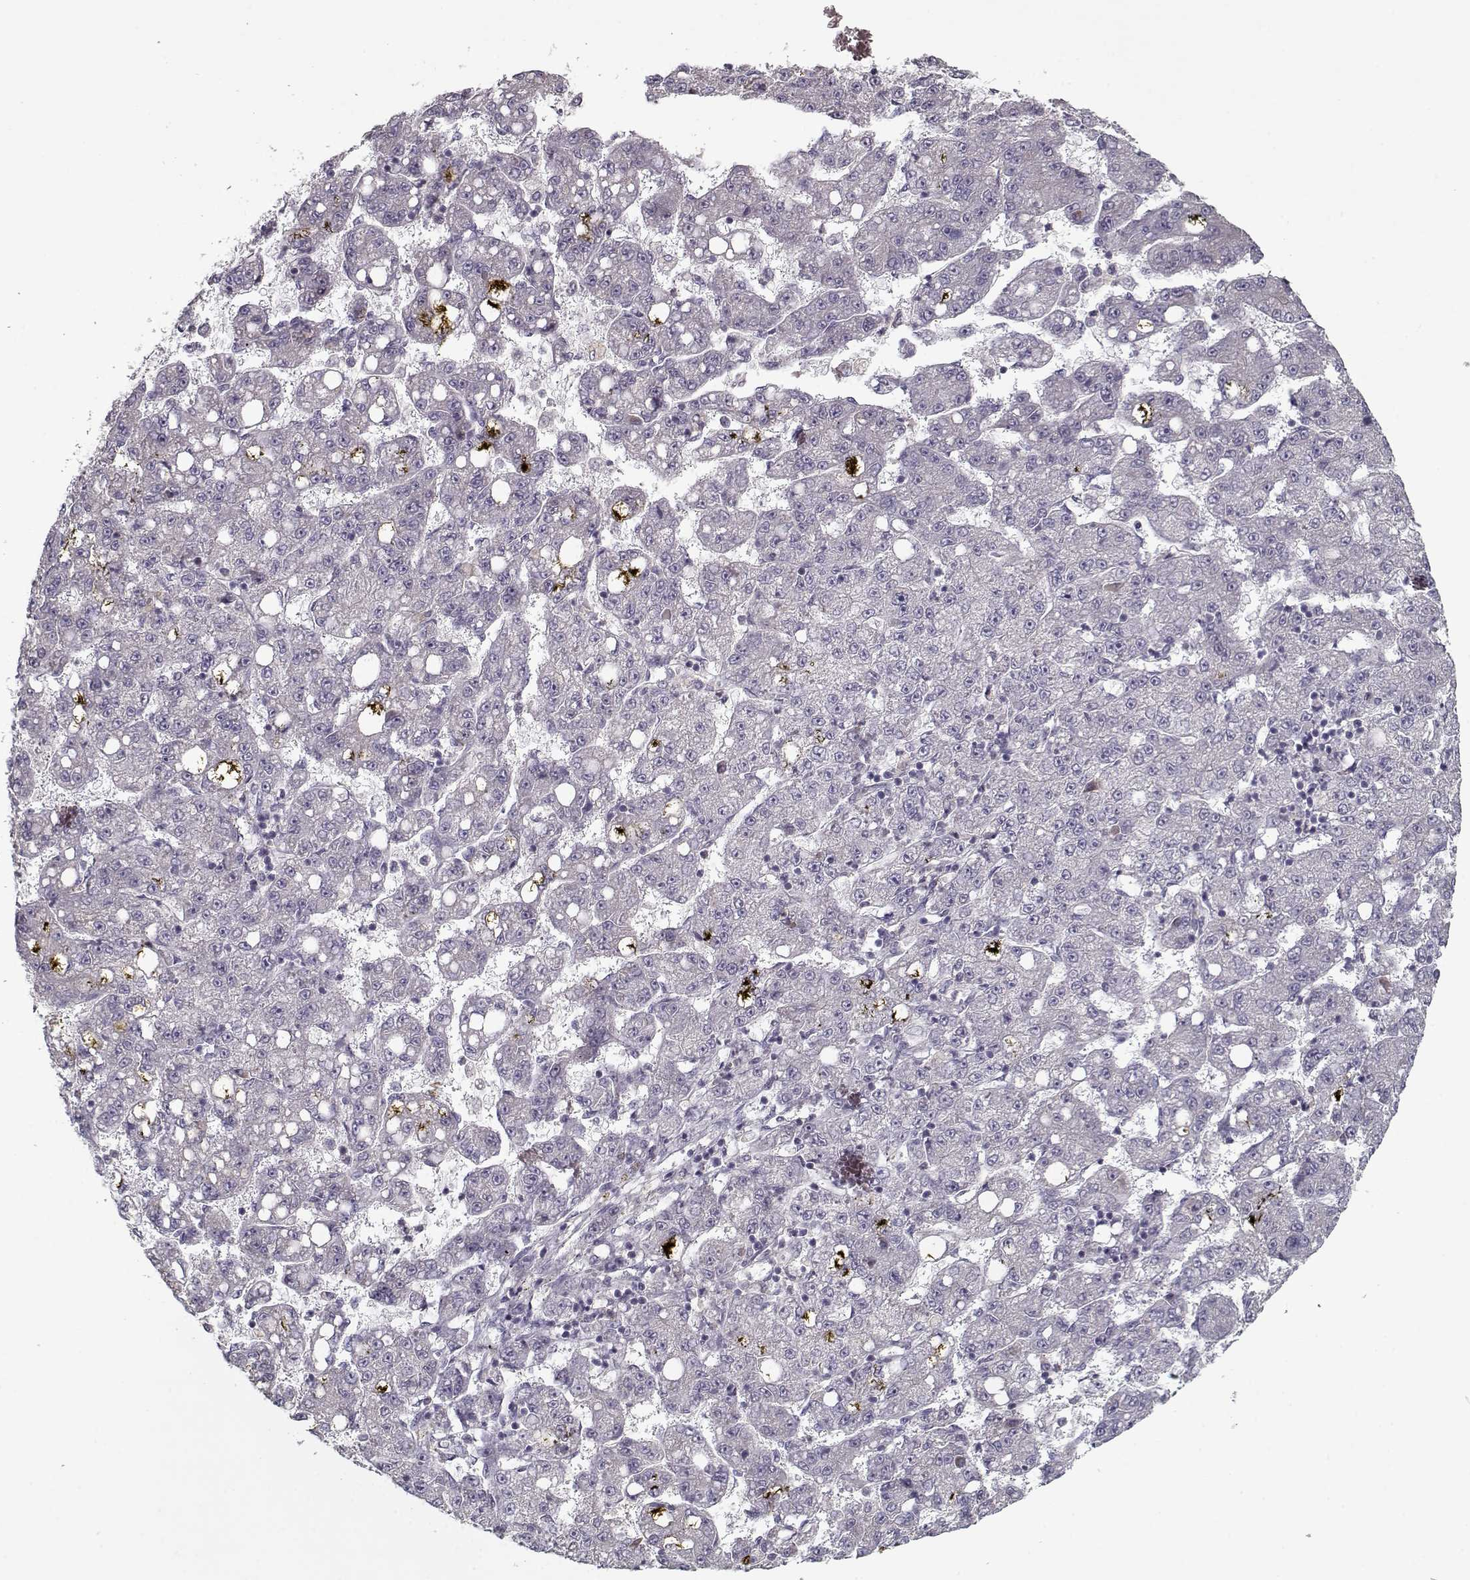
{"staining": {"intensity": "negative", "quantity": "none", "location": "none"}, "tissue": "liver cancer", "cell_type": "Tumor cells", "image_type": "cancer", "snomed": [{"axis": "morphology", "description": "Carcinoma, Hepatocellular, NOS"}, {"axis": "topography", "description": "Liver"}], "caption": "Tumor cells are negative for brown protein staining in liver hepatocellular carcinoma. Nuclei are stained in blue.", "gene": "UNC13D", "patient": {"sex": "female", "age": 65}}